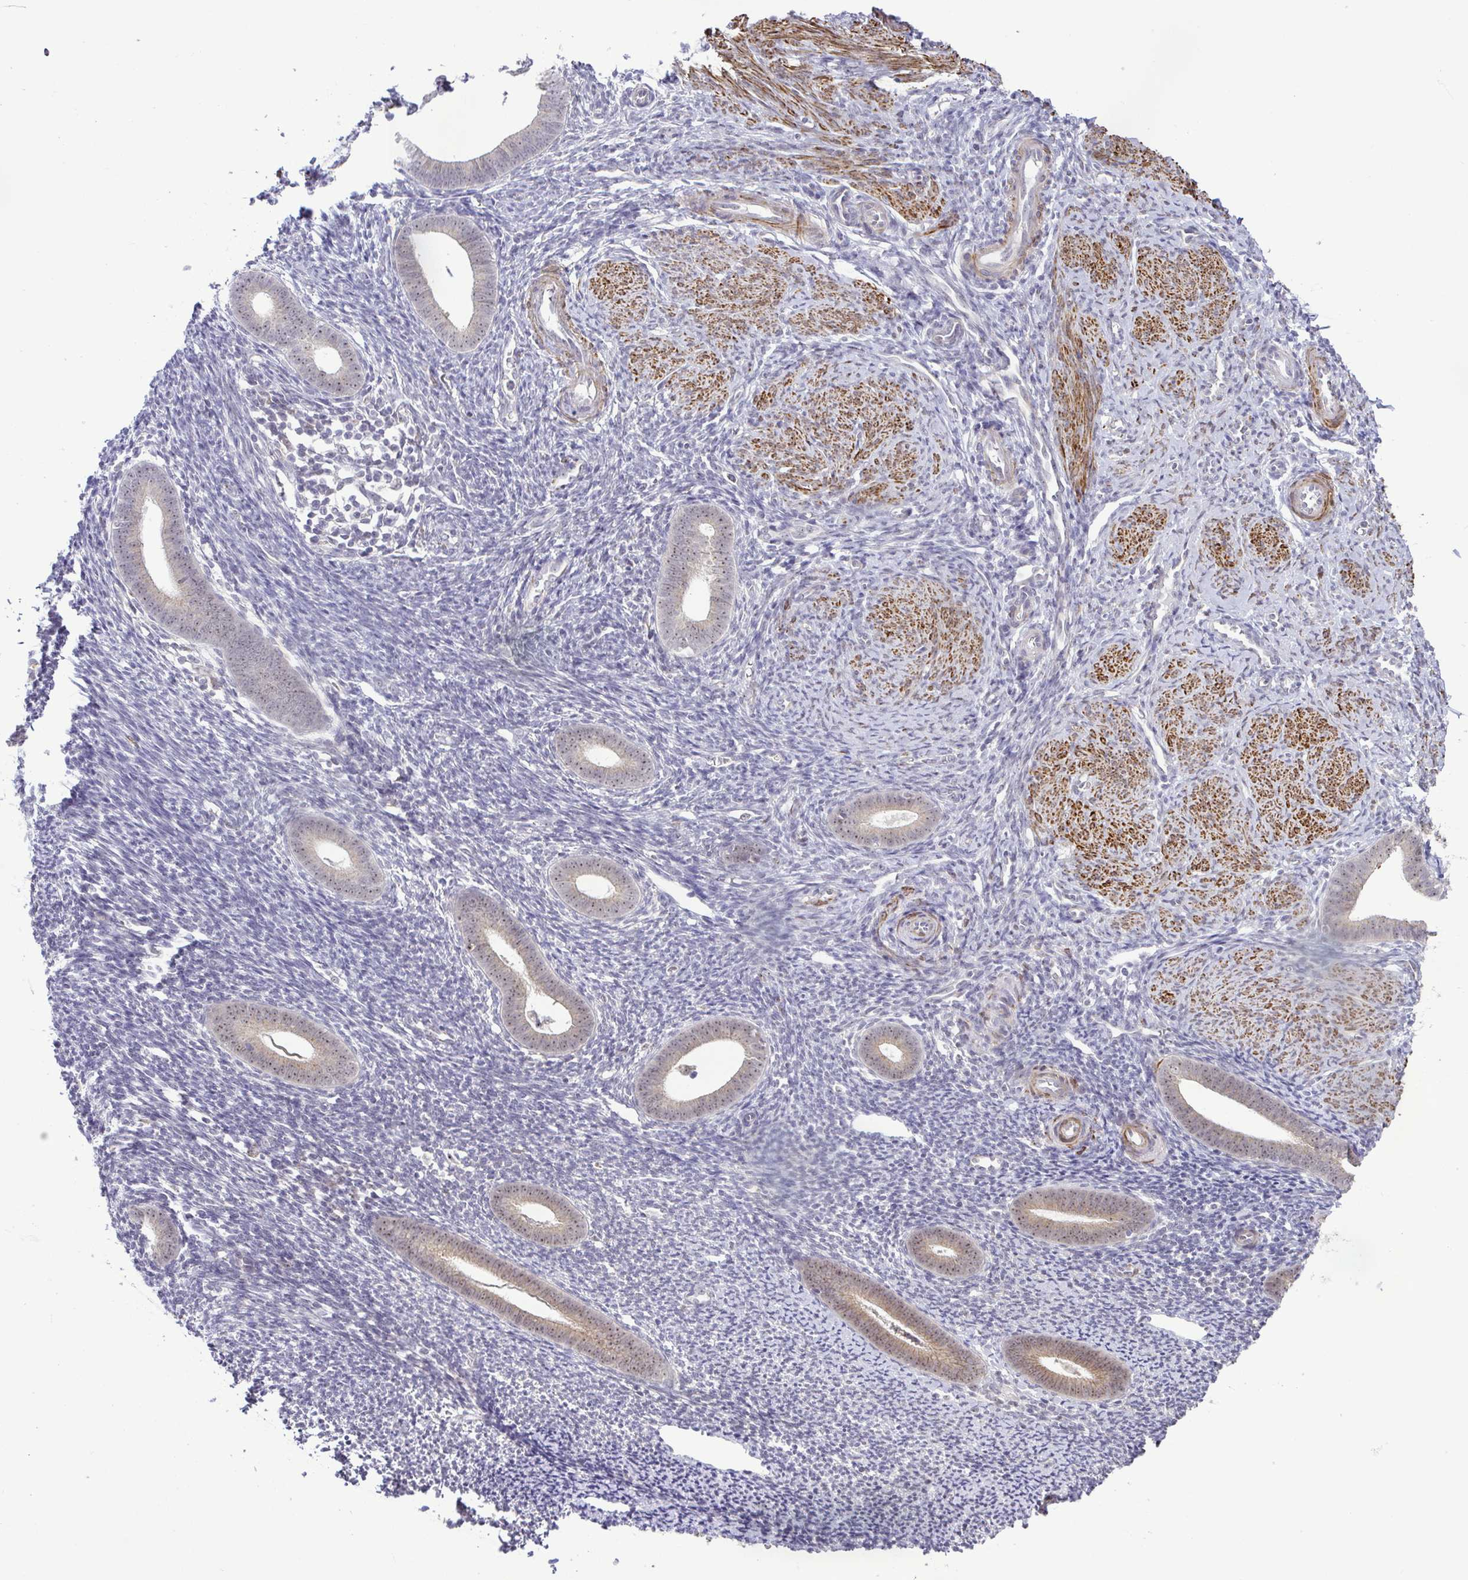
{"staining": {"intensity": "negative", "quantity": "none", "location": "none"}, "tissue": "endometrium", "cell_type": "Cells in endometrial stroma", "image_type": "normal", "snomed": [{"axis": "morphology", "description": "Normal tissue, NOS"}, {"axis": "topography", "description": "Endometrium"}], "caption": "Endometrium stained for a protein using immunohistochemistry (IHC) shows no staining cells in endometrial stroma.", "gene": "RSL24D1", "patient": {"sex": "female", "age": 39}}